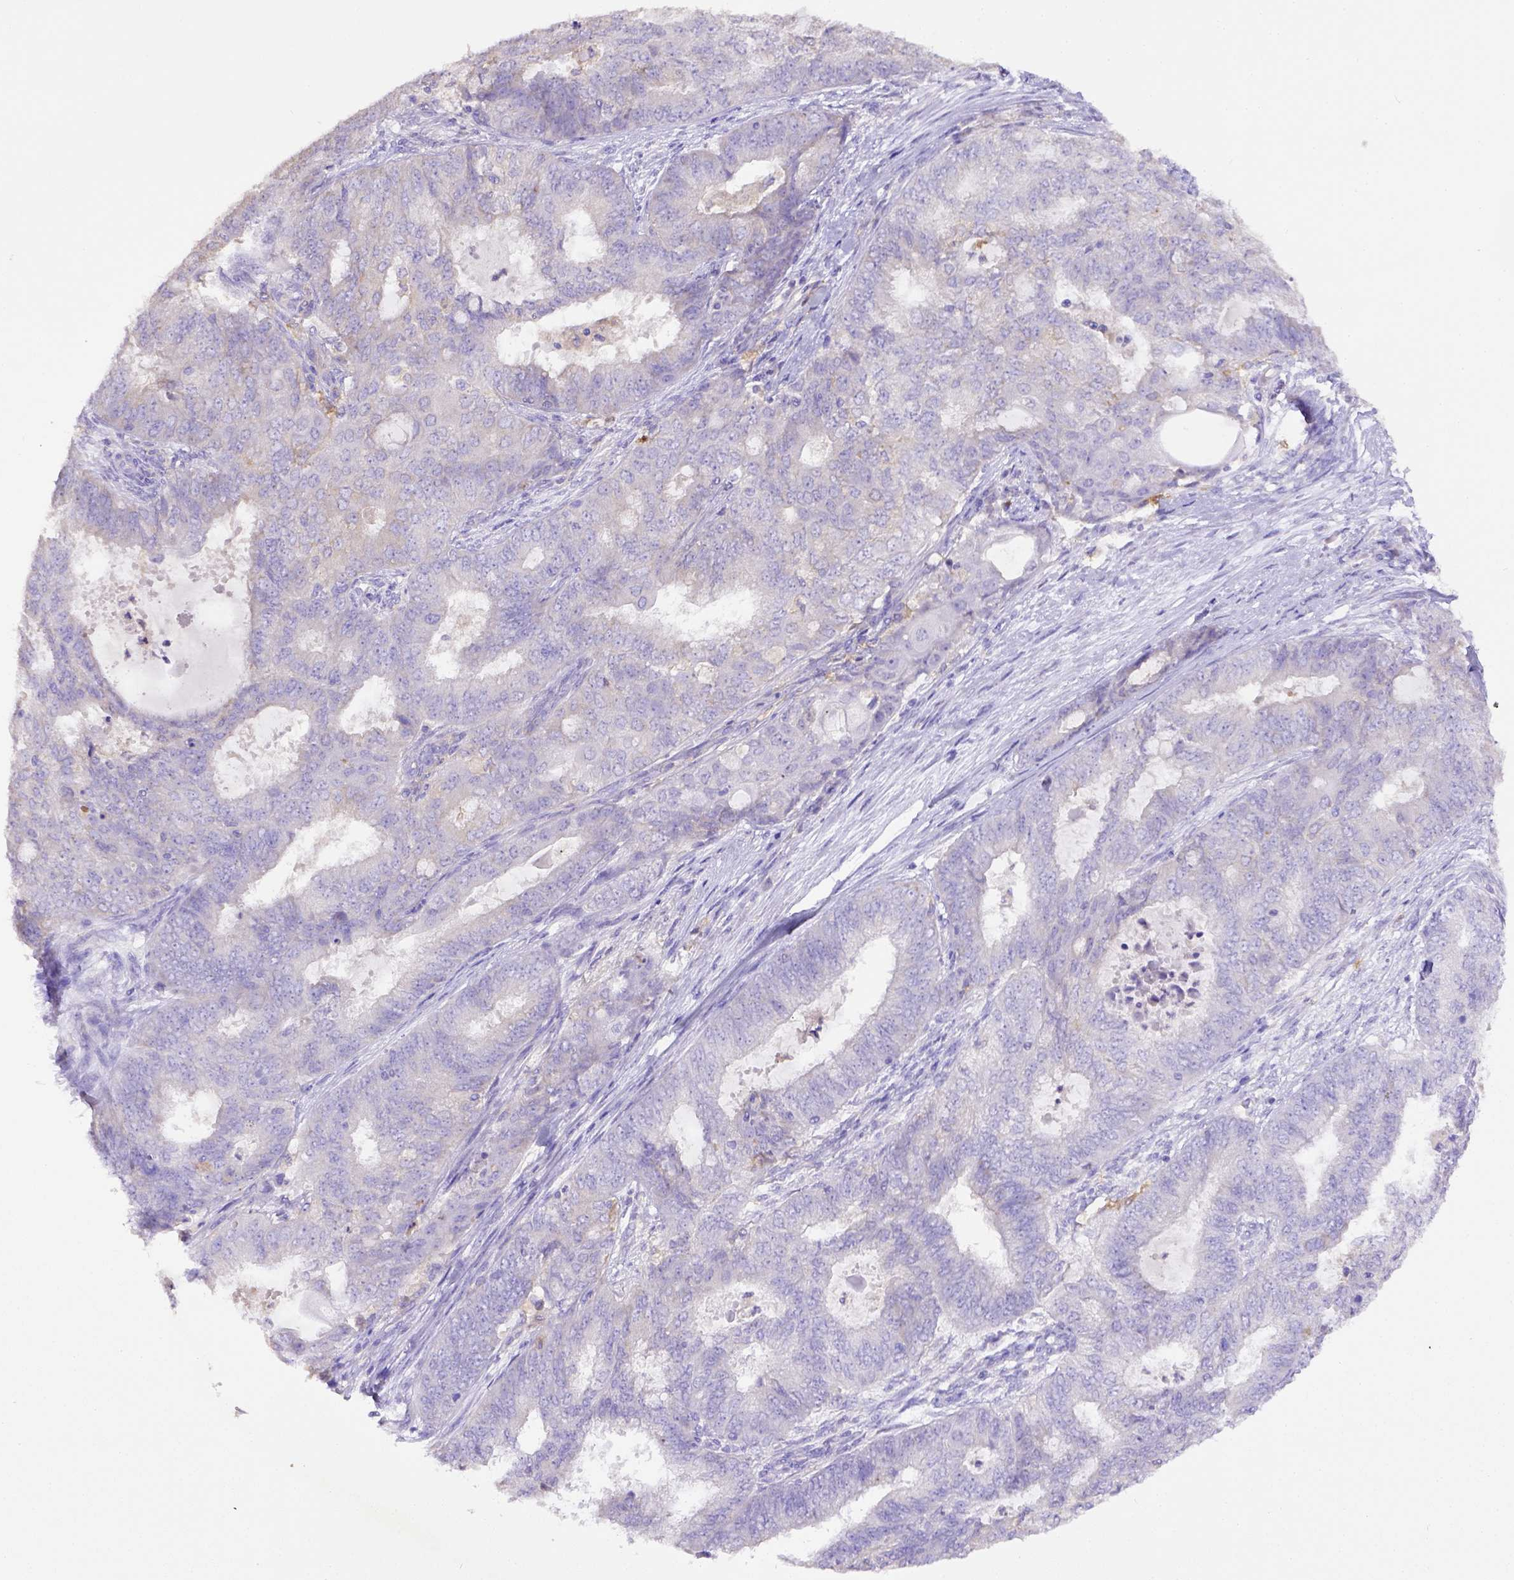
{"staining": {"intensity": "negative", "quantity": "none", "location": "none"}, "tissue": "endometrial cancer", "cell_type": "Tumor cells", "image_type": "cancer", "snomed": [{"axis": "morphology", "description": "Adenocarcinoma, NOS"}, {"axis": "topography", "description": "Endometrium"}], "caption": "Protein analysis of endometrial adenocarcinoma reveals no significant expression in tumor cells. (Stains: DAB immunohistochemistry (IHC) with hematoxylin counter stain, Microscopy: brightfield microscopy at high magnification).", "gene": "CD40", "patient": {"sex": "female", "age": 62}}